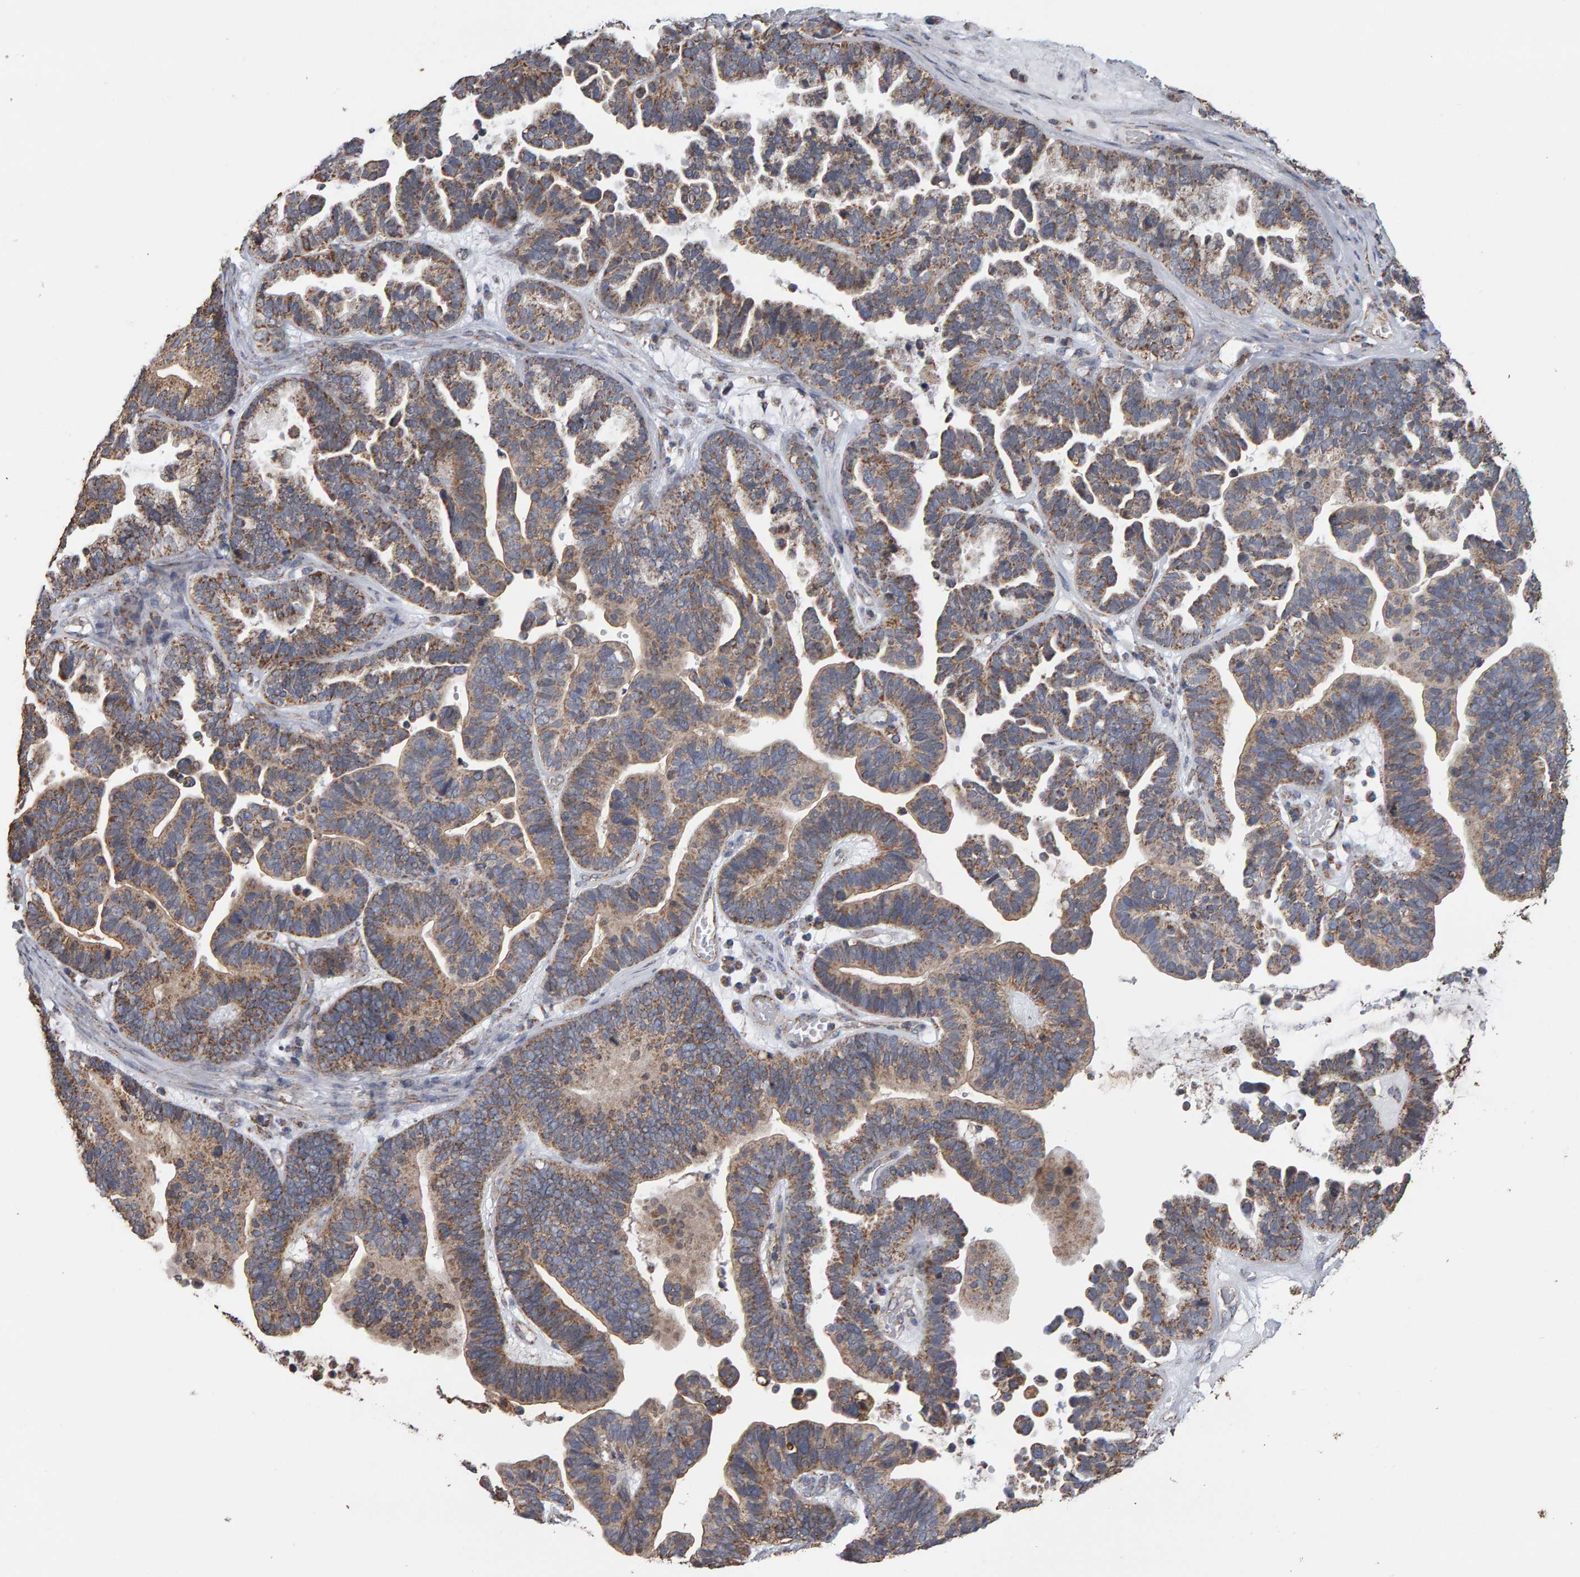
{"staining": {"intensity": "weak", "quantity": ">75%", "location": "cytoplasmic/membranous"}, "tissue": "ovarian cancer", "cell_type": "Tumor cells", "image_type": "cancer", "snomed": [{"axis": "morphology", "description": "Cystadenocarcinoma, serous, NOS"}, {"axis": "topography", "description": "Ovary"}], "caption": "Immunohistochemical staining of serous cystadenocarcinoma (ovarian) demonstrates low levels of weak cytoplasmic/membranous protein positivity in about >75% of tumor cells.", "gene": "TOM1L1", "patient": {"sex": "female", "age": 56}}